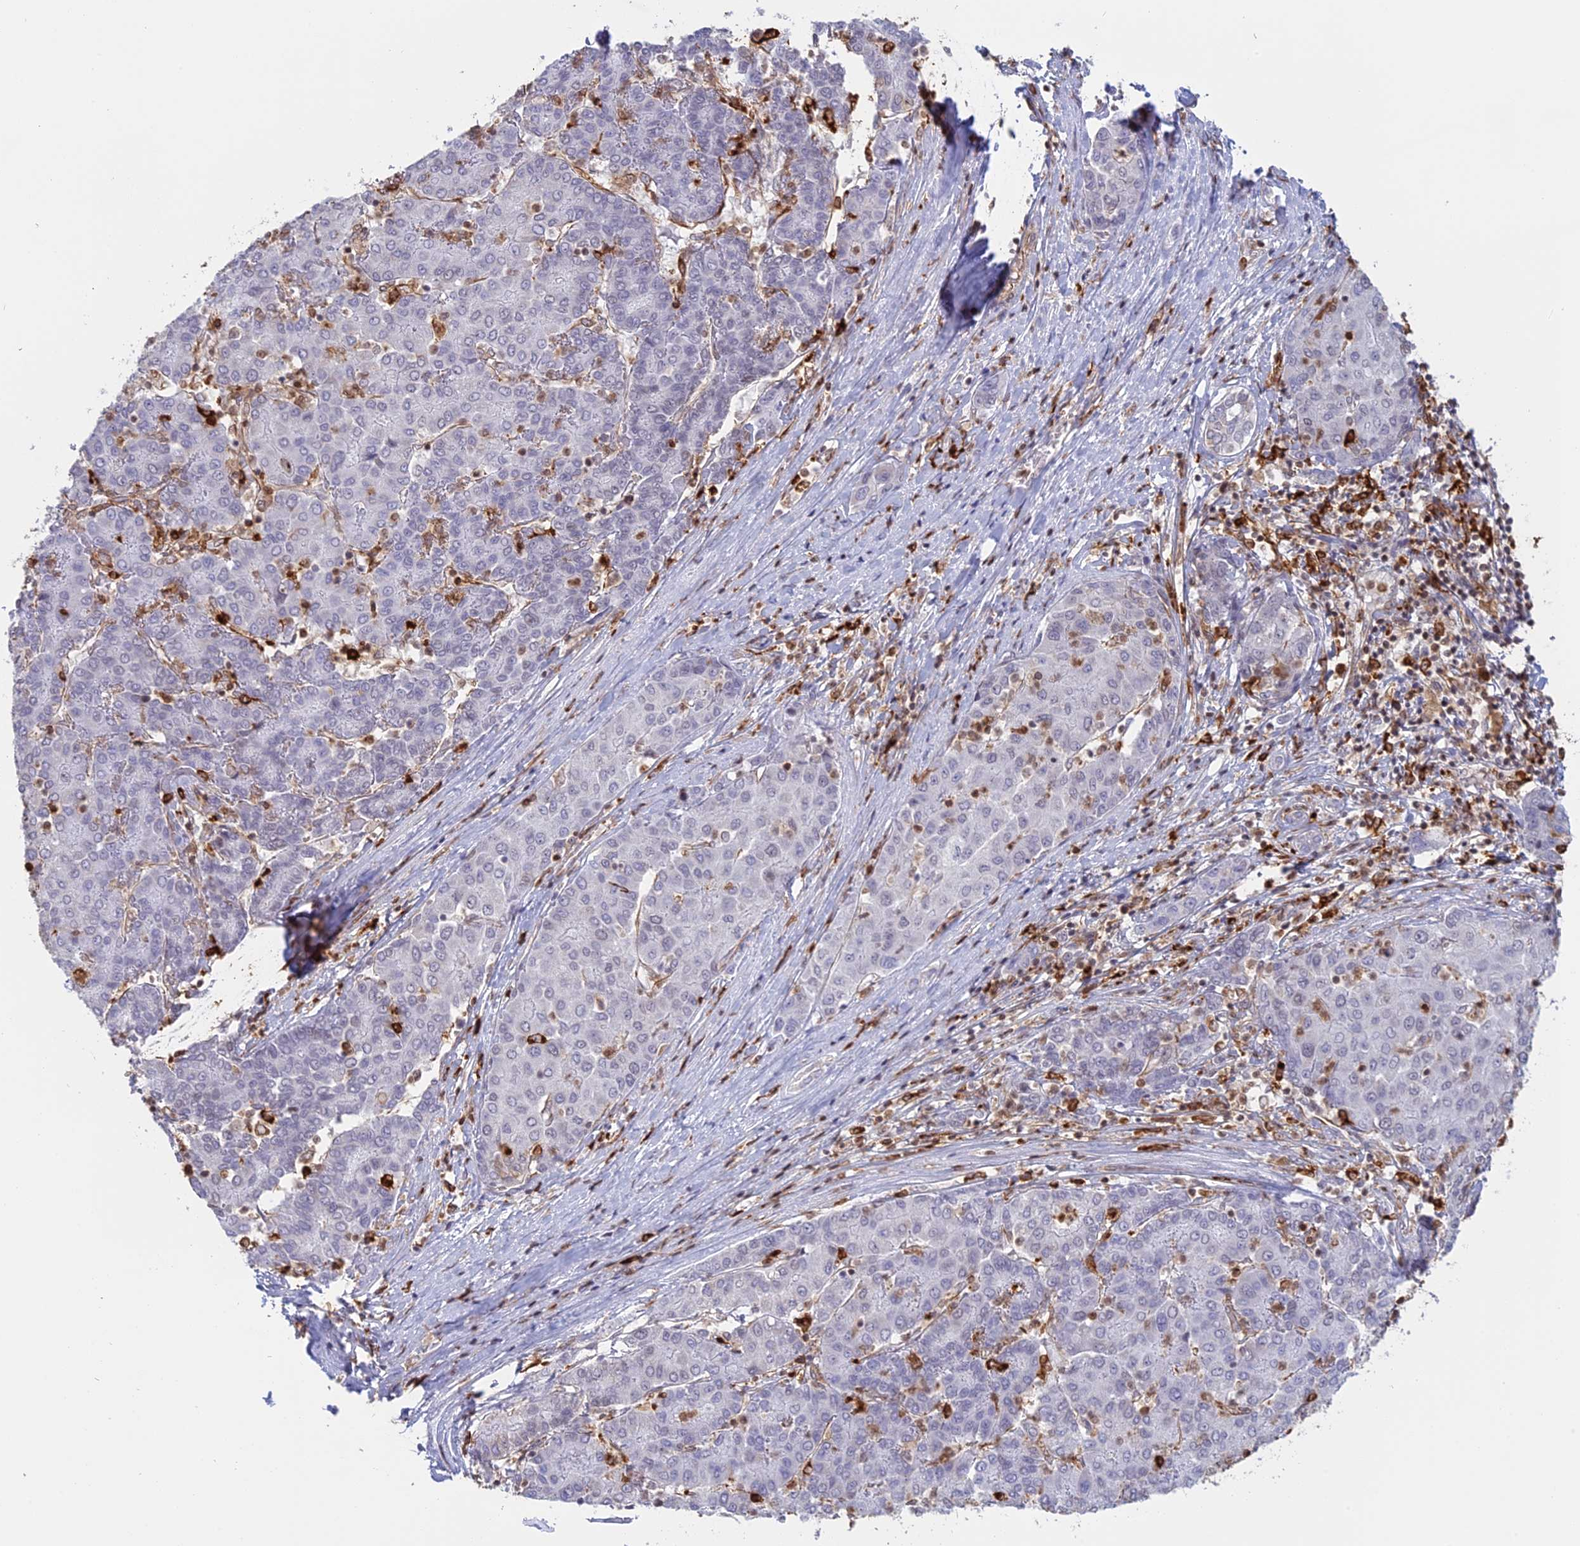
{"staining": {"intensity": "negative", "quantity": "none", "location": "none"}, "tissue": "liver cancer", "cell_type": "Tumor cells", "image_type": "cancer", "snomed": [{"axis": "morphology", "description": "Carcinoma, Hepatocellular, NOS"}, {"axis": "topography", "description": "Liver"}], "caption": "The histopathology image shows no significant staining in tumor cells of liver cancer (hepatocellular carcinoma).", "gene": "APOBR", "patient": {"sex": "male", "age": 65}}